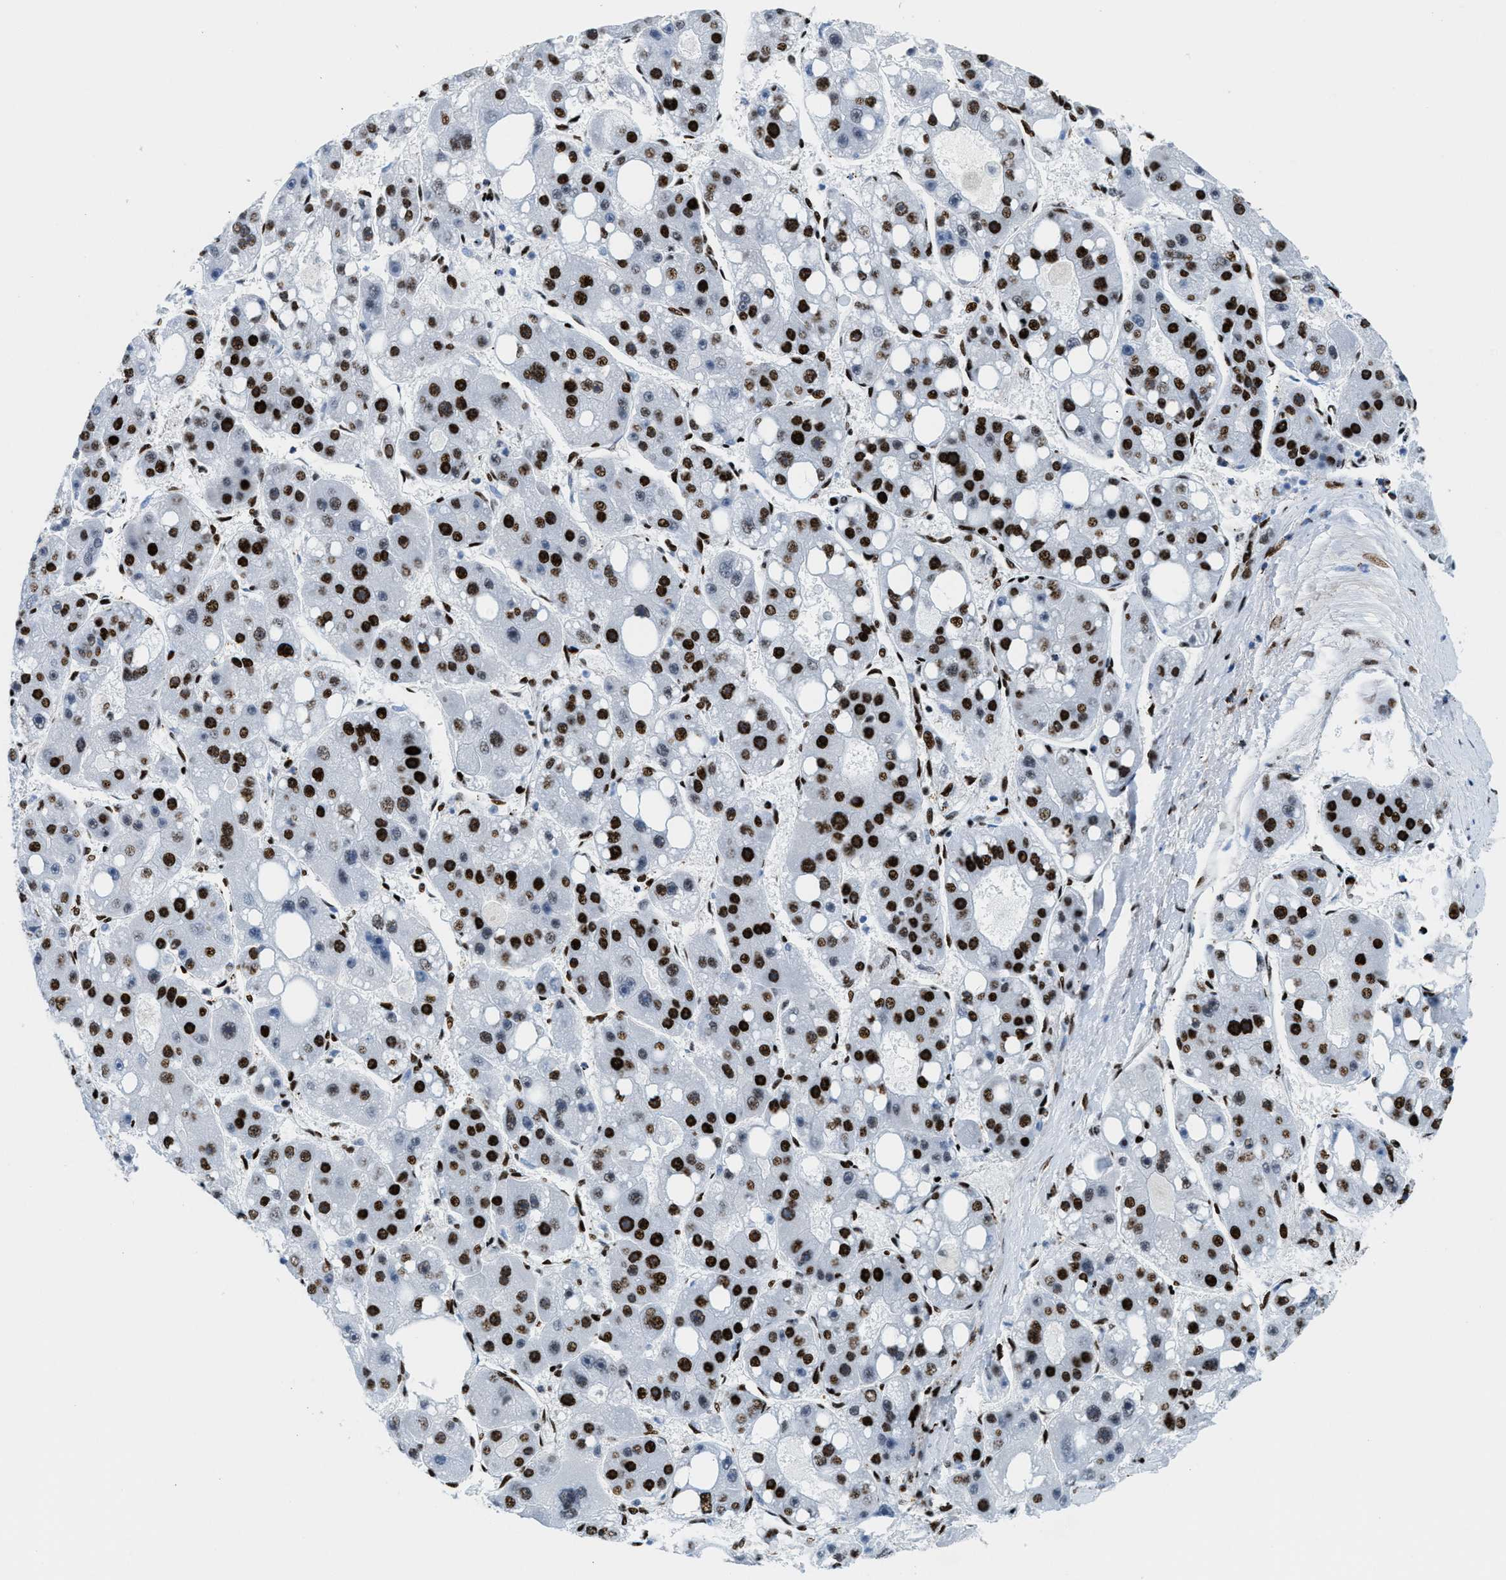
{"staining": {"intensity": "strong", "quantity": ">75%", "location": "nuclear"}, "tissue": "liver cancer", "cell_type": "Tumor cells", "image_type": "cancer", "snomed": [{"axis": "morphology", "description": "Carcinoma, Hepatocellular, NOS"}, {"axis": "topography", "description": "Liver"}], "caption": "The histopathology image reveals staining of liver cancer, revealing strong nuclear protein positivity (brown color) within tumor cells. Nuclei are stained in blue.", "gene": "NONO", "patient": {"sex": "female", "age": 61}}